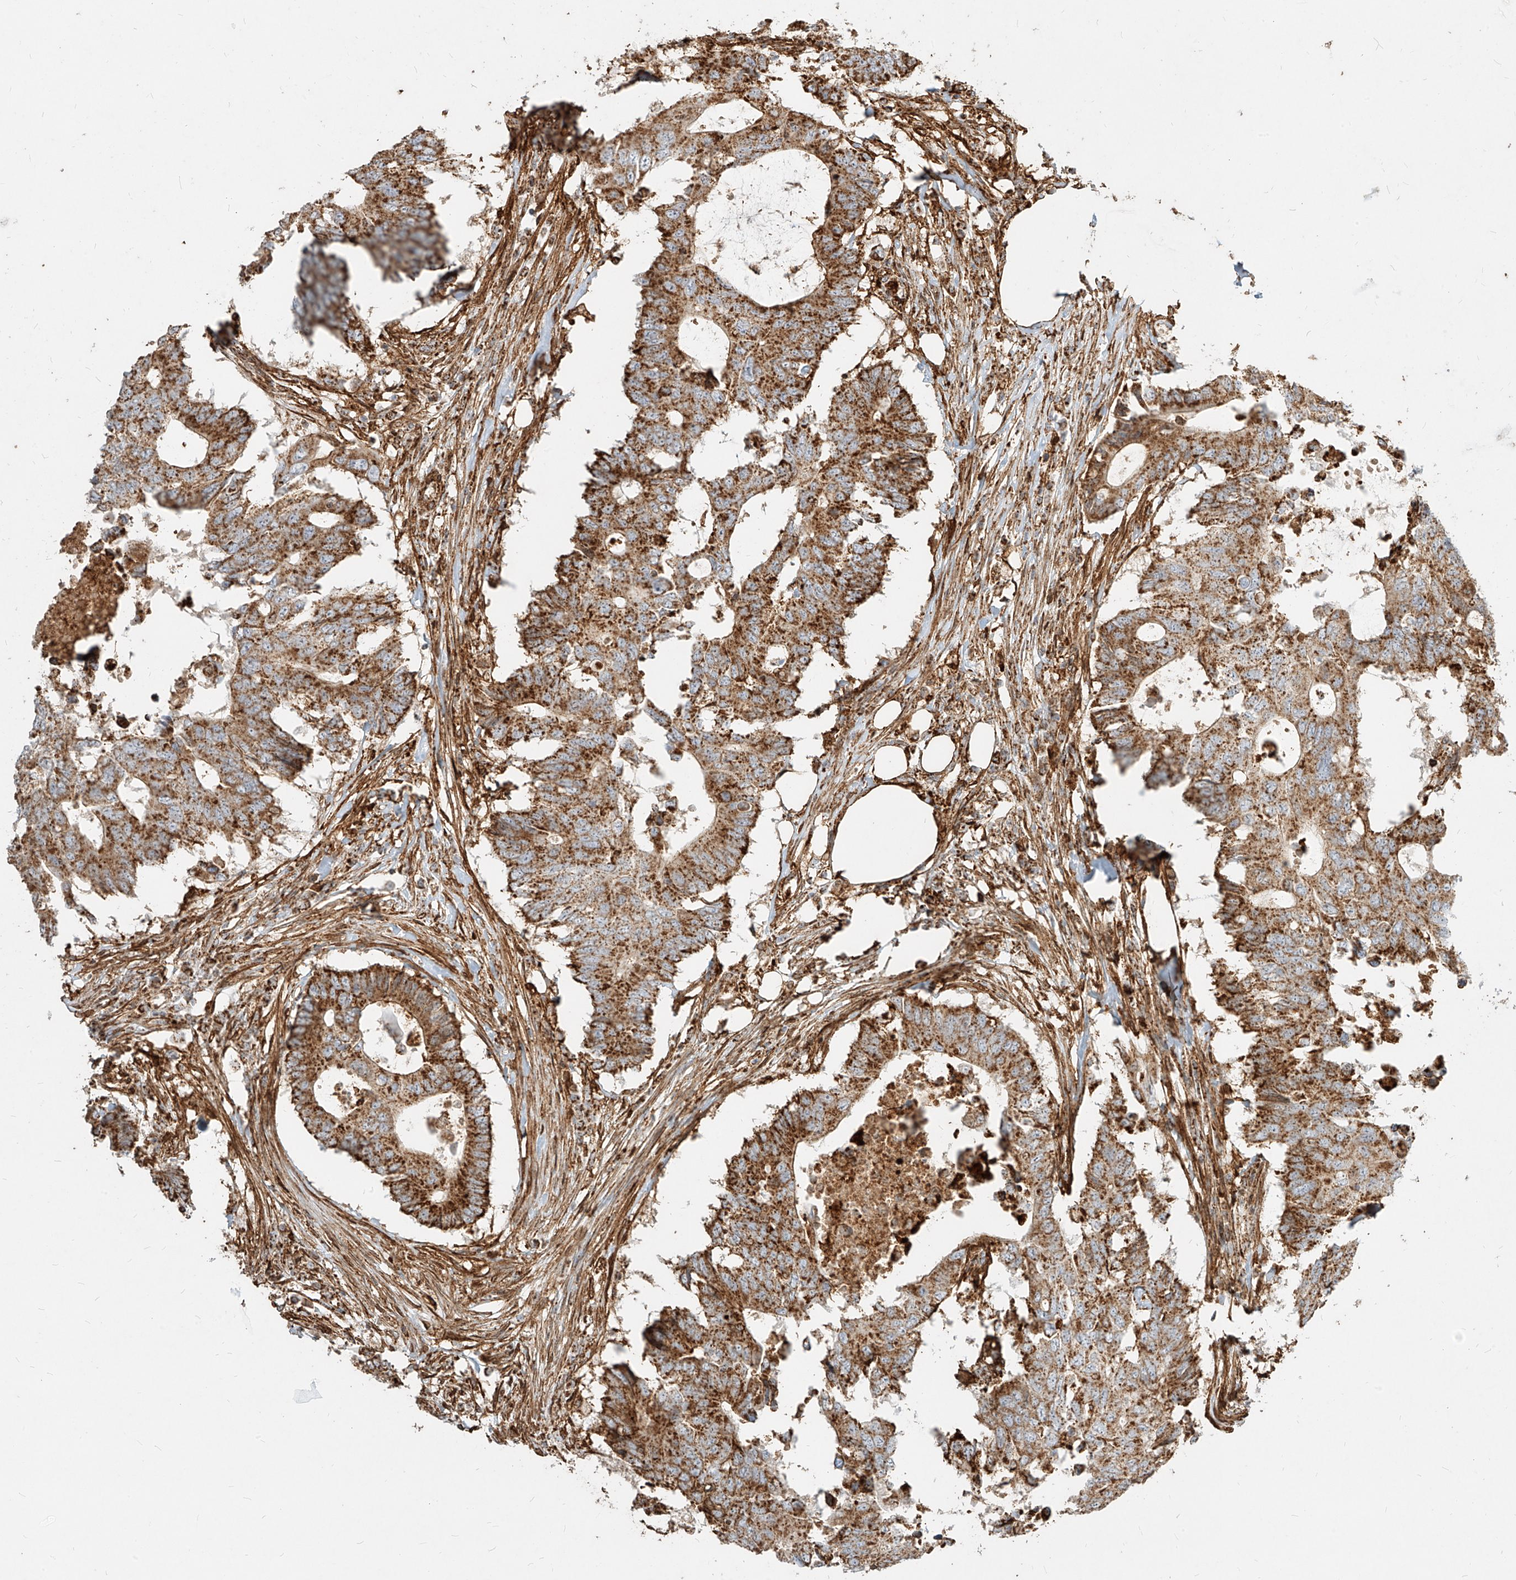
{"staining": {"intensity": "moderate", "quantity": ">75%", "location": "cytoplasmic/membranous"}, "tissue": "colorectal cancer", "cell_type": "Tumor cells", "image_type": "cancer", "snomed": [{"axis": "morphology", "description": "Adenocarcinoma, NOS"}, {"axis": "topography", "description": "Colon"}], "caption": "Protein positivity by immunohistochemistry (IHC) shows moderate cytoplasmic/membranous positivity in approximately >75% of tumor cells in colorectal cancer (adenocarcinoma).", "gene": "MTX2", "patient": {"sex": "male", "age": 71}}